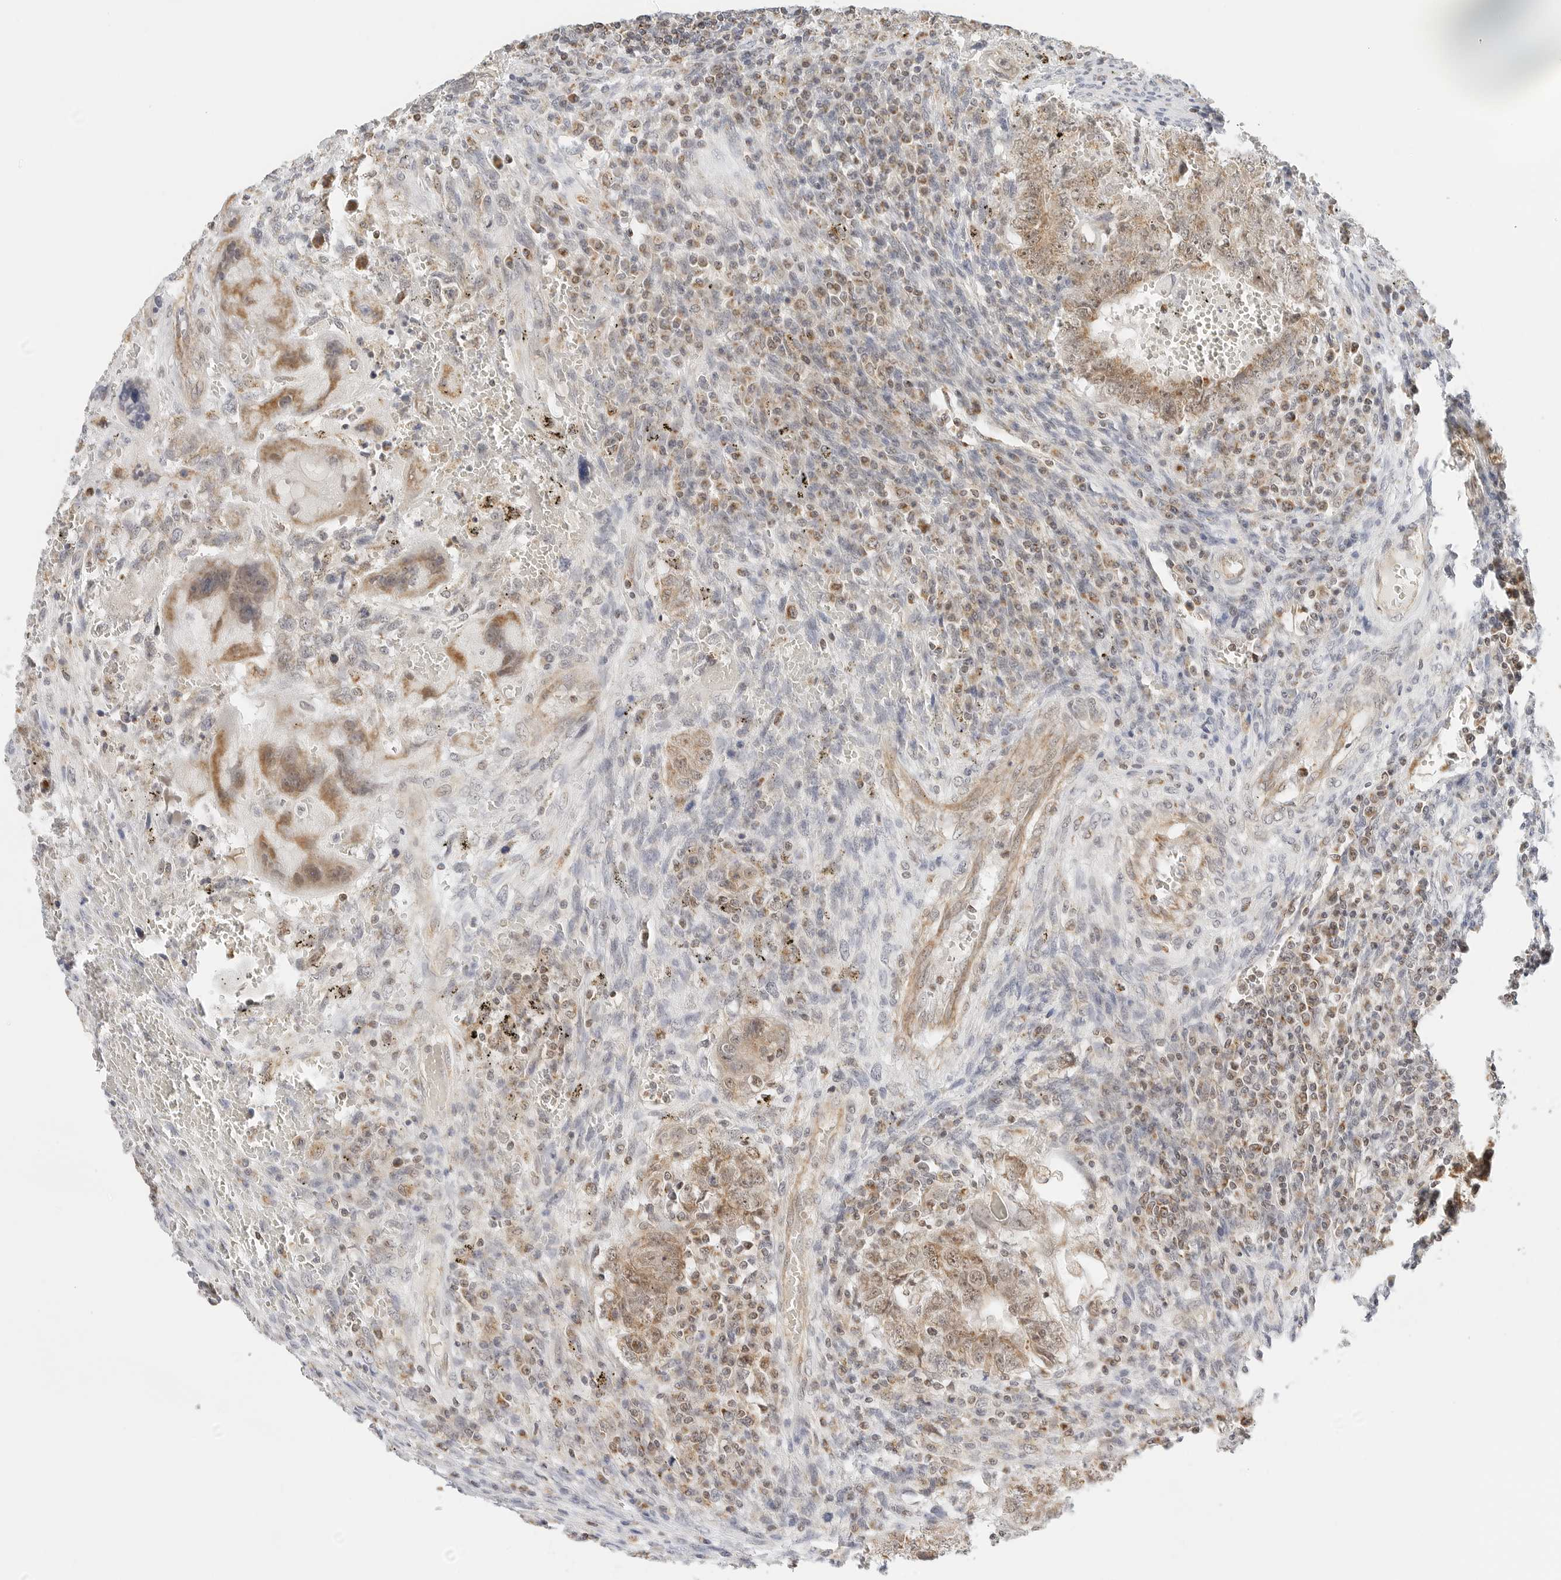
{"staining": {"intensity": "moderate", "quantity": ">75%", "location": "cytoplasmic/membranous,nuclear"}, "tissue": "testis cancer", "cell_type": "Tumor cells", "image_type": "cancer", "snomed": [{"axis": "morphology", "description": "Carcinoma, Embryonal, NOS"}, {"axis": "topography", "description": "Testis"}], "caption": "Protein staining reveals moderate cytoplasmic/membranous and nuclear staining in about >75% of tumor cells in testis cancer (embryonal carcinoma). The staining was performed using DAB (3,3'-diaminobenzidine) to visualize the protein expression in brown, while the nuclei were stained in blue with hematoxylin (Magnification: 20x).", "gene": "GORAB", "patient": {"sex": "male", "age": 26}}